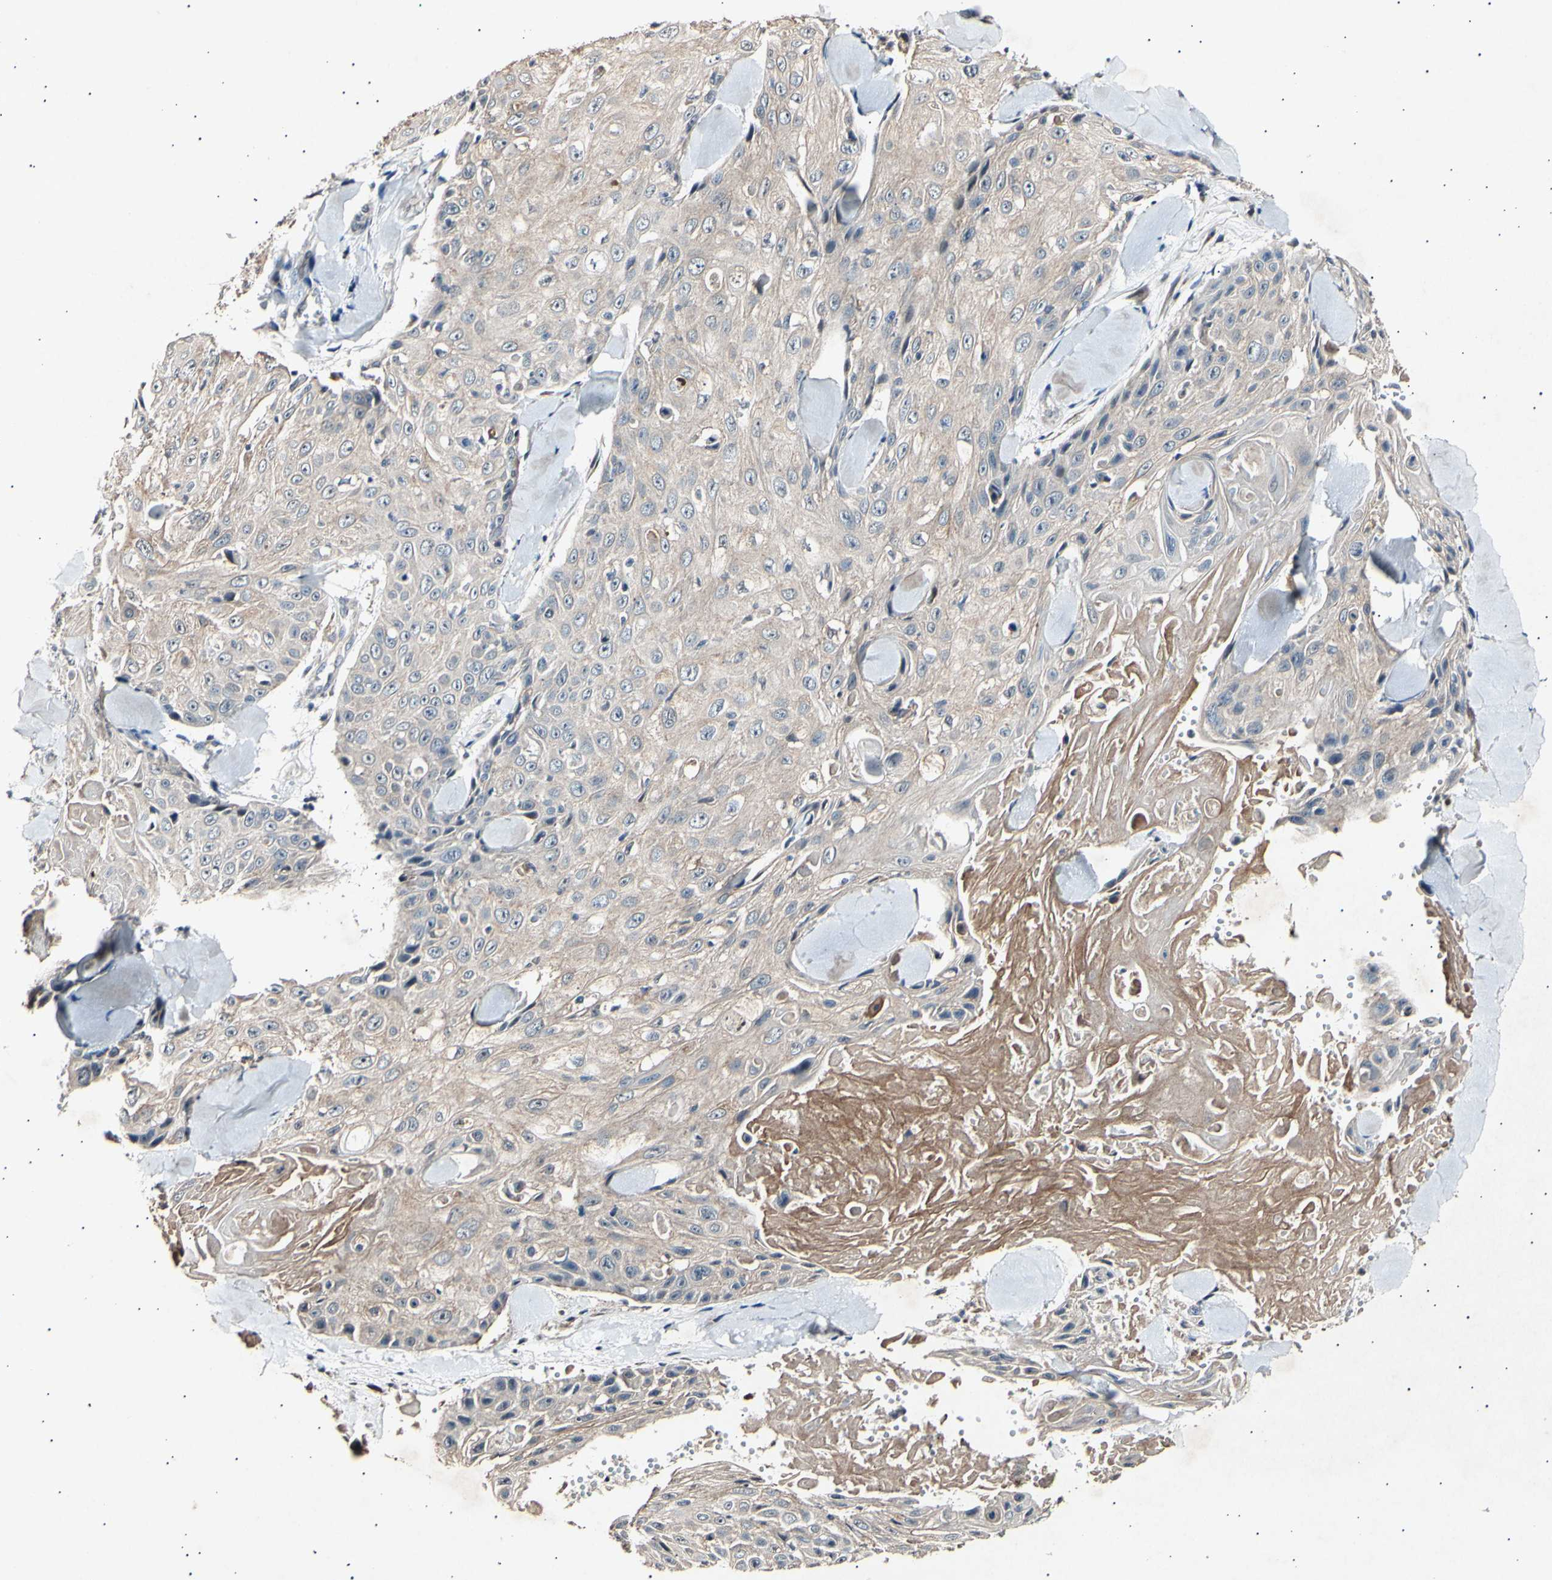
{"staining": {"intensity": "weak", "quantity": ">75%", "location": "cytoplasmic/membranous"}, "tissue": "skin cancer", "cell_type": "Tumor cells", "image_type": "cancer", "snomed": [{"axis": "morphology", "description": "Squamous cell carcinoma, NOS"}, {"axis": "topography", "description": "Skin"}], "caption": "IHC micrograph of neoplastic tissue: human skin squamous cell carcinoma stained using IHC demonstrates low levels of weak protein expression localized specifically in the cytoplasmic/membranous of tumor cells, appearing as a cytoplasmic/membranous brown color.", "gene": "ADCY3", "patient": {"sex": "male", "age": 86}}